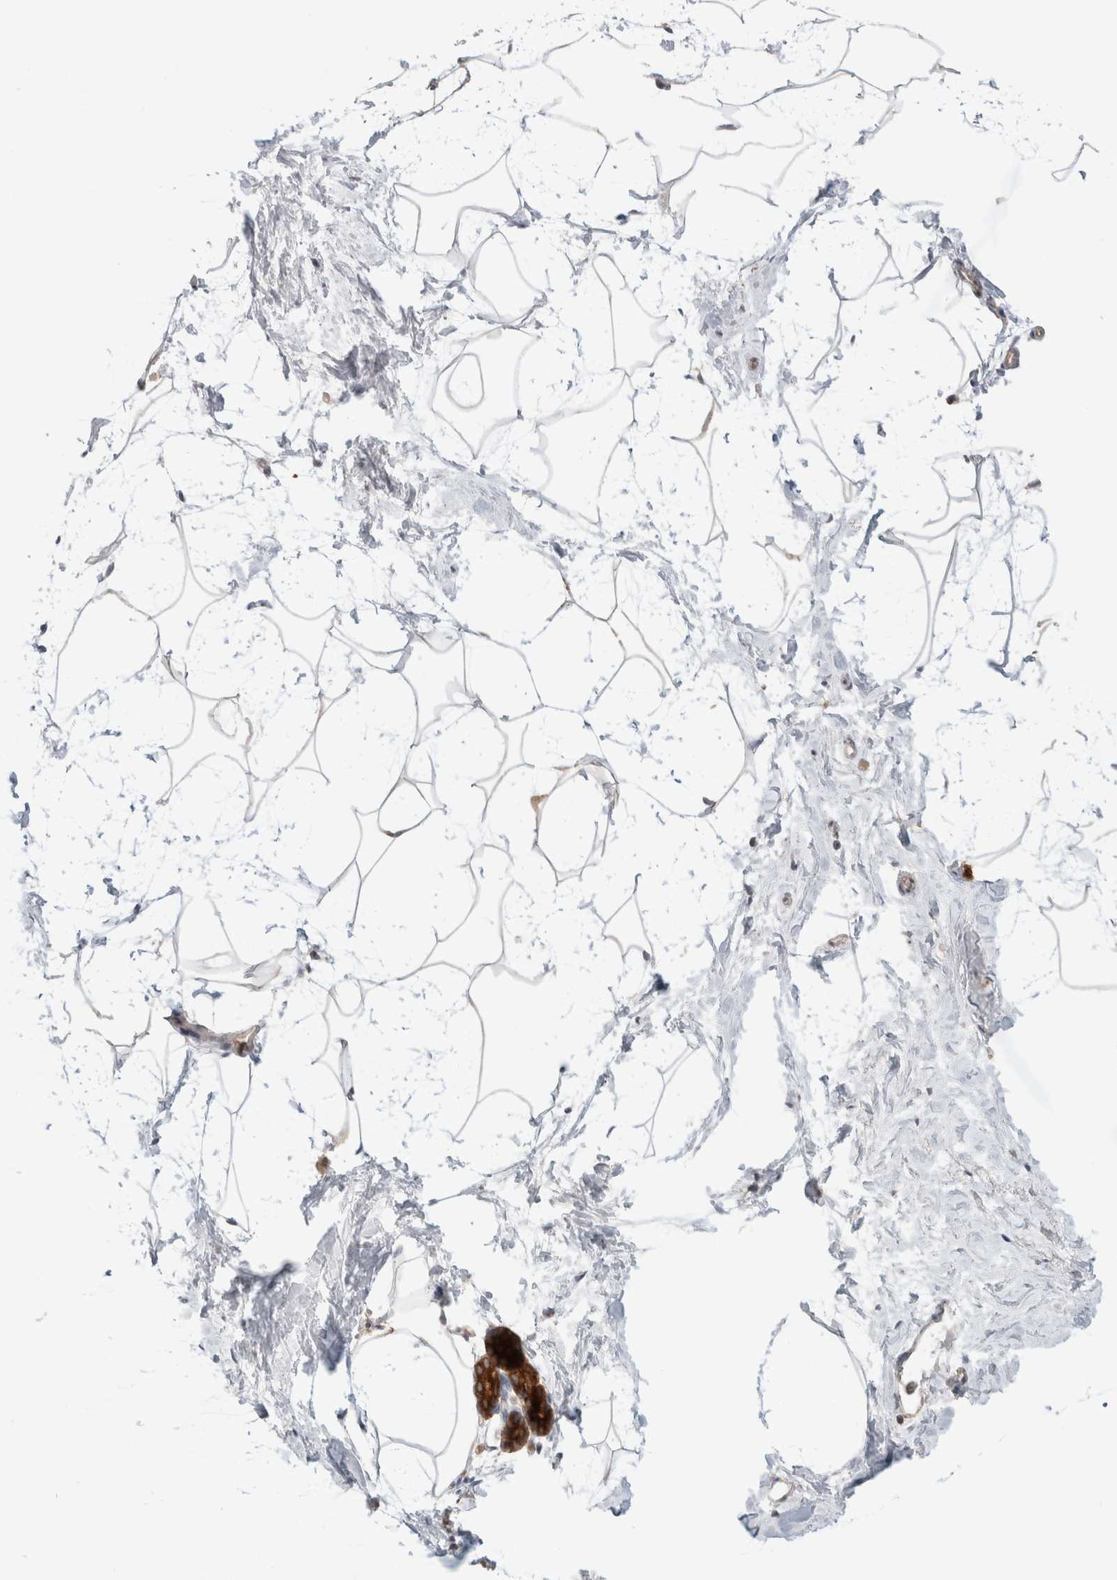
{"staining": {"intensity": "negative", "quantity": "none", "location": "none"}, "tissue": "breast", "cell_type": "Adipocytes", "image_type": "normal", "snomed": [{"axis": "morphology", "description": "Normal tissue, NOS"}, {"axis": "topography", "description": "Breast"}], "caption": "Immunohistochemistry image of unremarkable breast: breast stained with DAB (3,3'-diaminobenzidine) displays no significant protein staining in adipocytes. Brightfield microscopy of IHC stained with DAB (3,3'-diaminobenzidine) (brown) and hematoxylin (blue), captured at high magnification.", "gene": "KLHL14", "patient": {"sex": "female", "age": 62}}